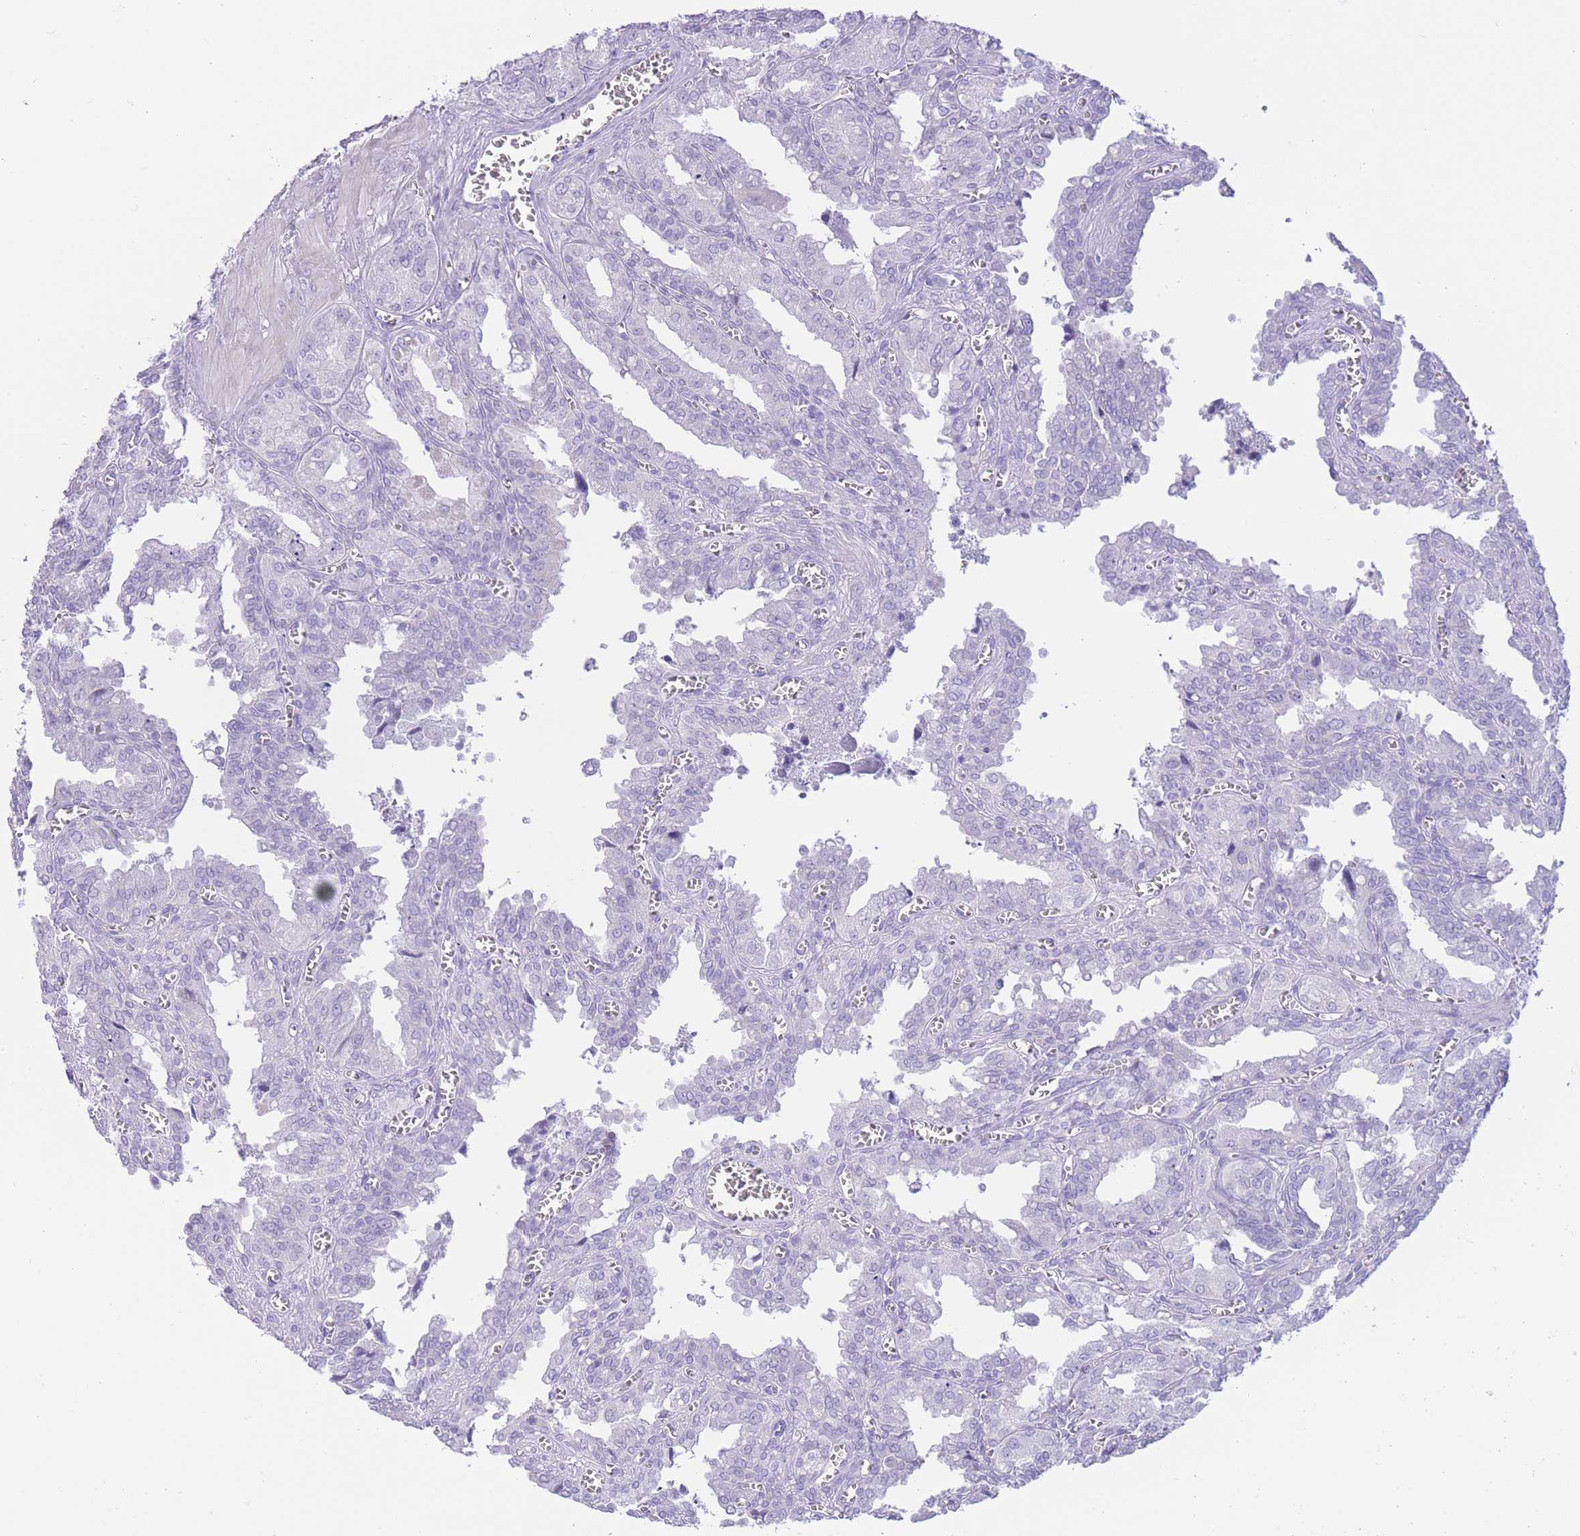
{"staining": {"intensity": "negative", "quantity": "none", "location": "none"}, "tissue": "seminal vesicle", "cell_type": "Glandular cells", "image_type": "normal", "snomed": [{"axis": "morphology", "description": "Normal tissue, NOS"}, {"axis": "topography", "description": "Seminal veicle"}], "caption": "Benign seminal vesicle was stained to show a protein in brown. There is no significant expression in glandular cells.", "gene": "ZNF212", "patient": {"sex": "male", "age": 67}}